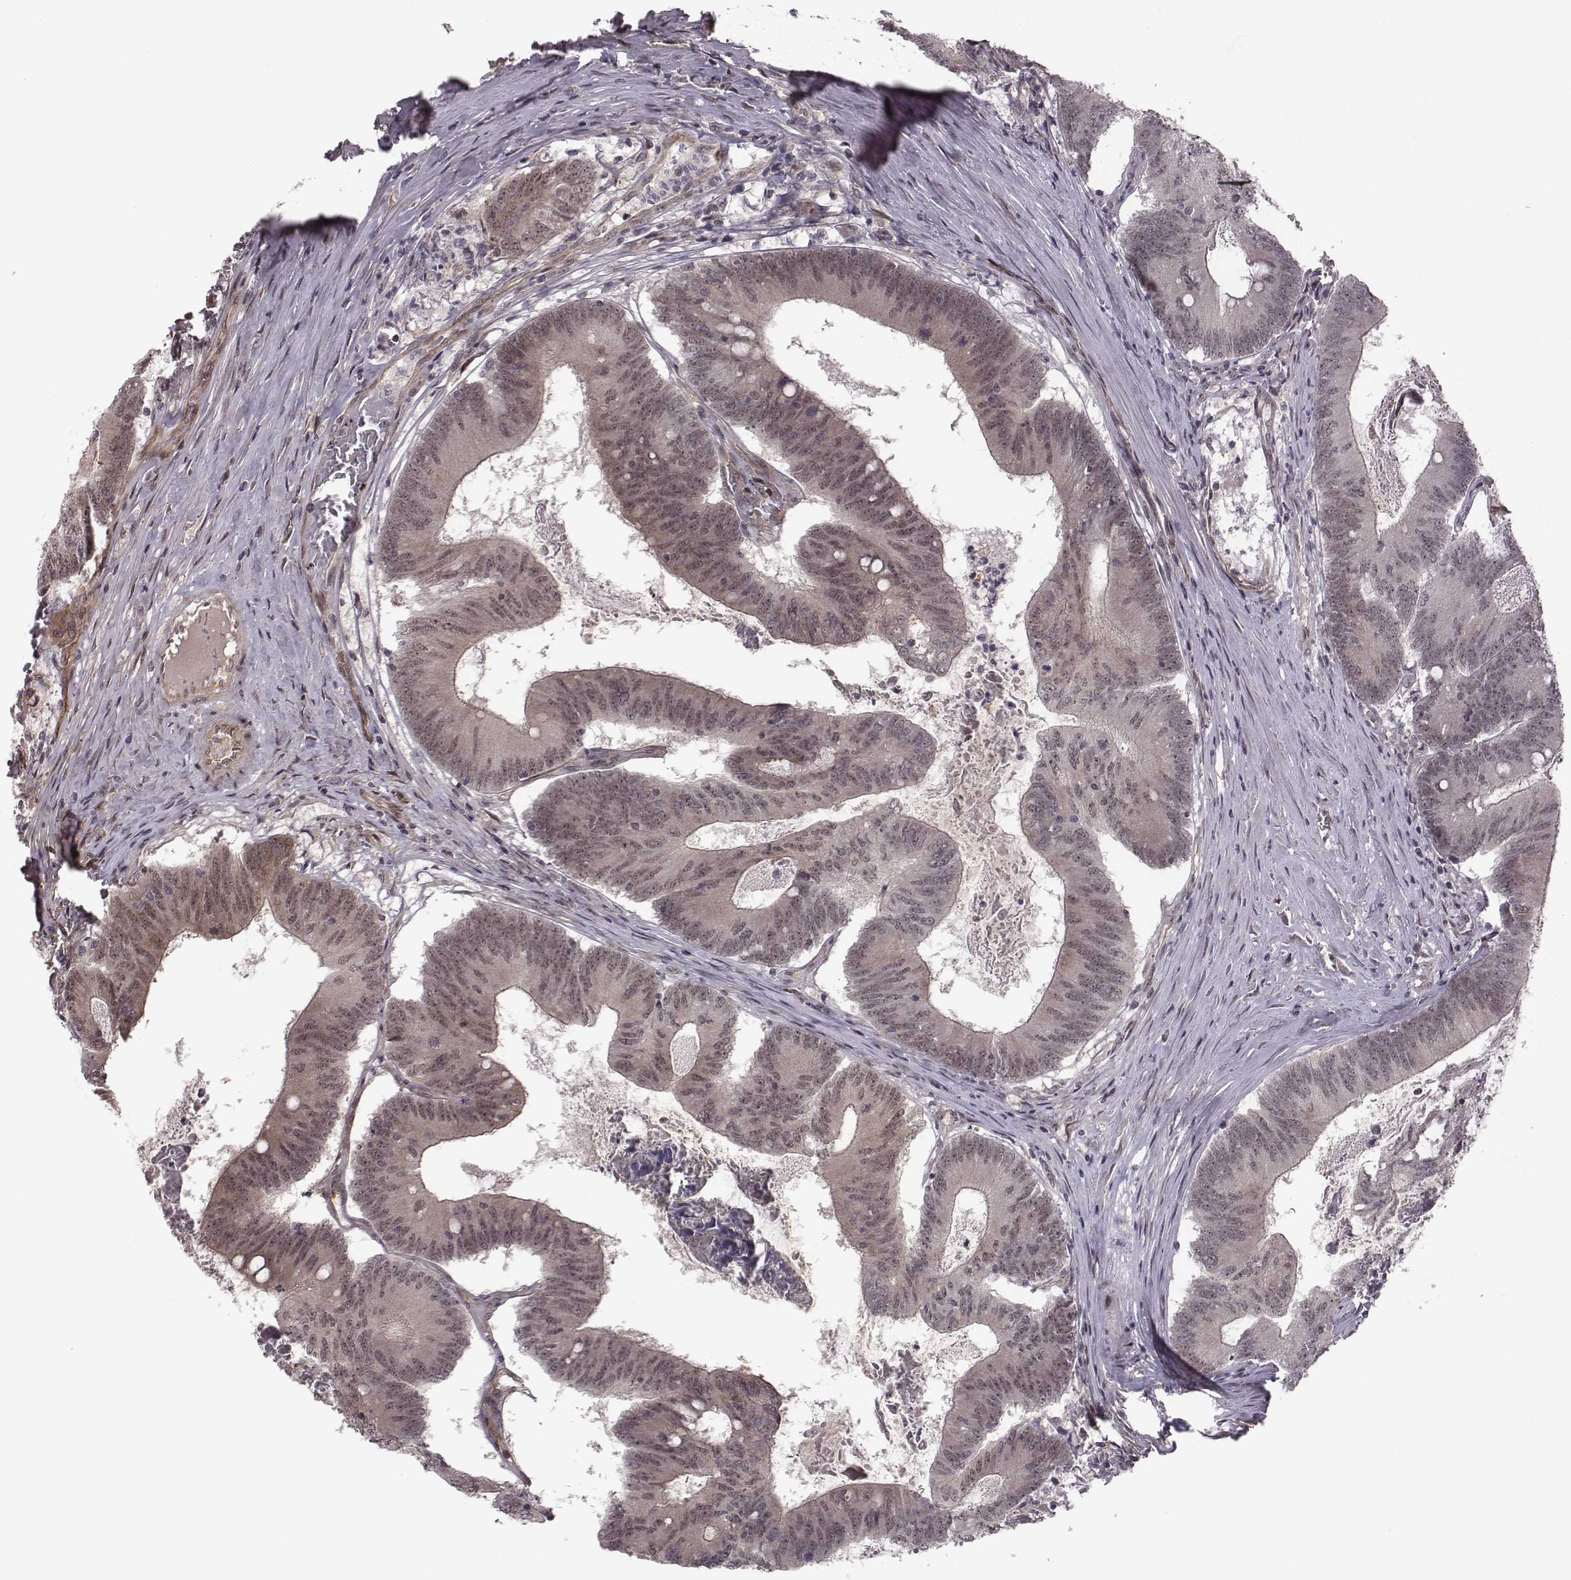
{"staining": {"intensity": "weak", "quantity": "25%-75%", "location": "nuclear"}, "tissue": "colorectal cancer", "cell_type": "Tumor cells", "image_type": "cancer", "snomed": [{"axis": "morphology", "description": "Adenocarcinoma, NOS"}, {"axis": "topography", "description": "Colon"}], "caption": "Immunohistochemical staining of colorectal cancer exhibits low levels of weak nuclear staining in approximately 25%-75% of tumor cells.", "gene": "RPL3", "patient": {"sex": "female", "age": 70}}